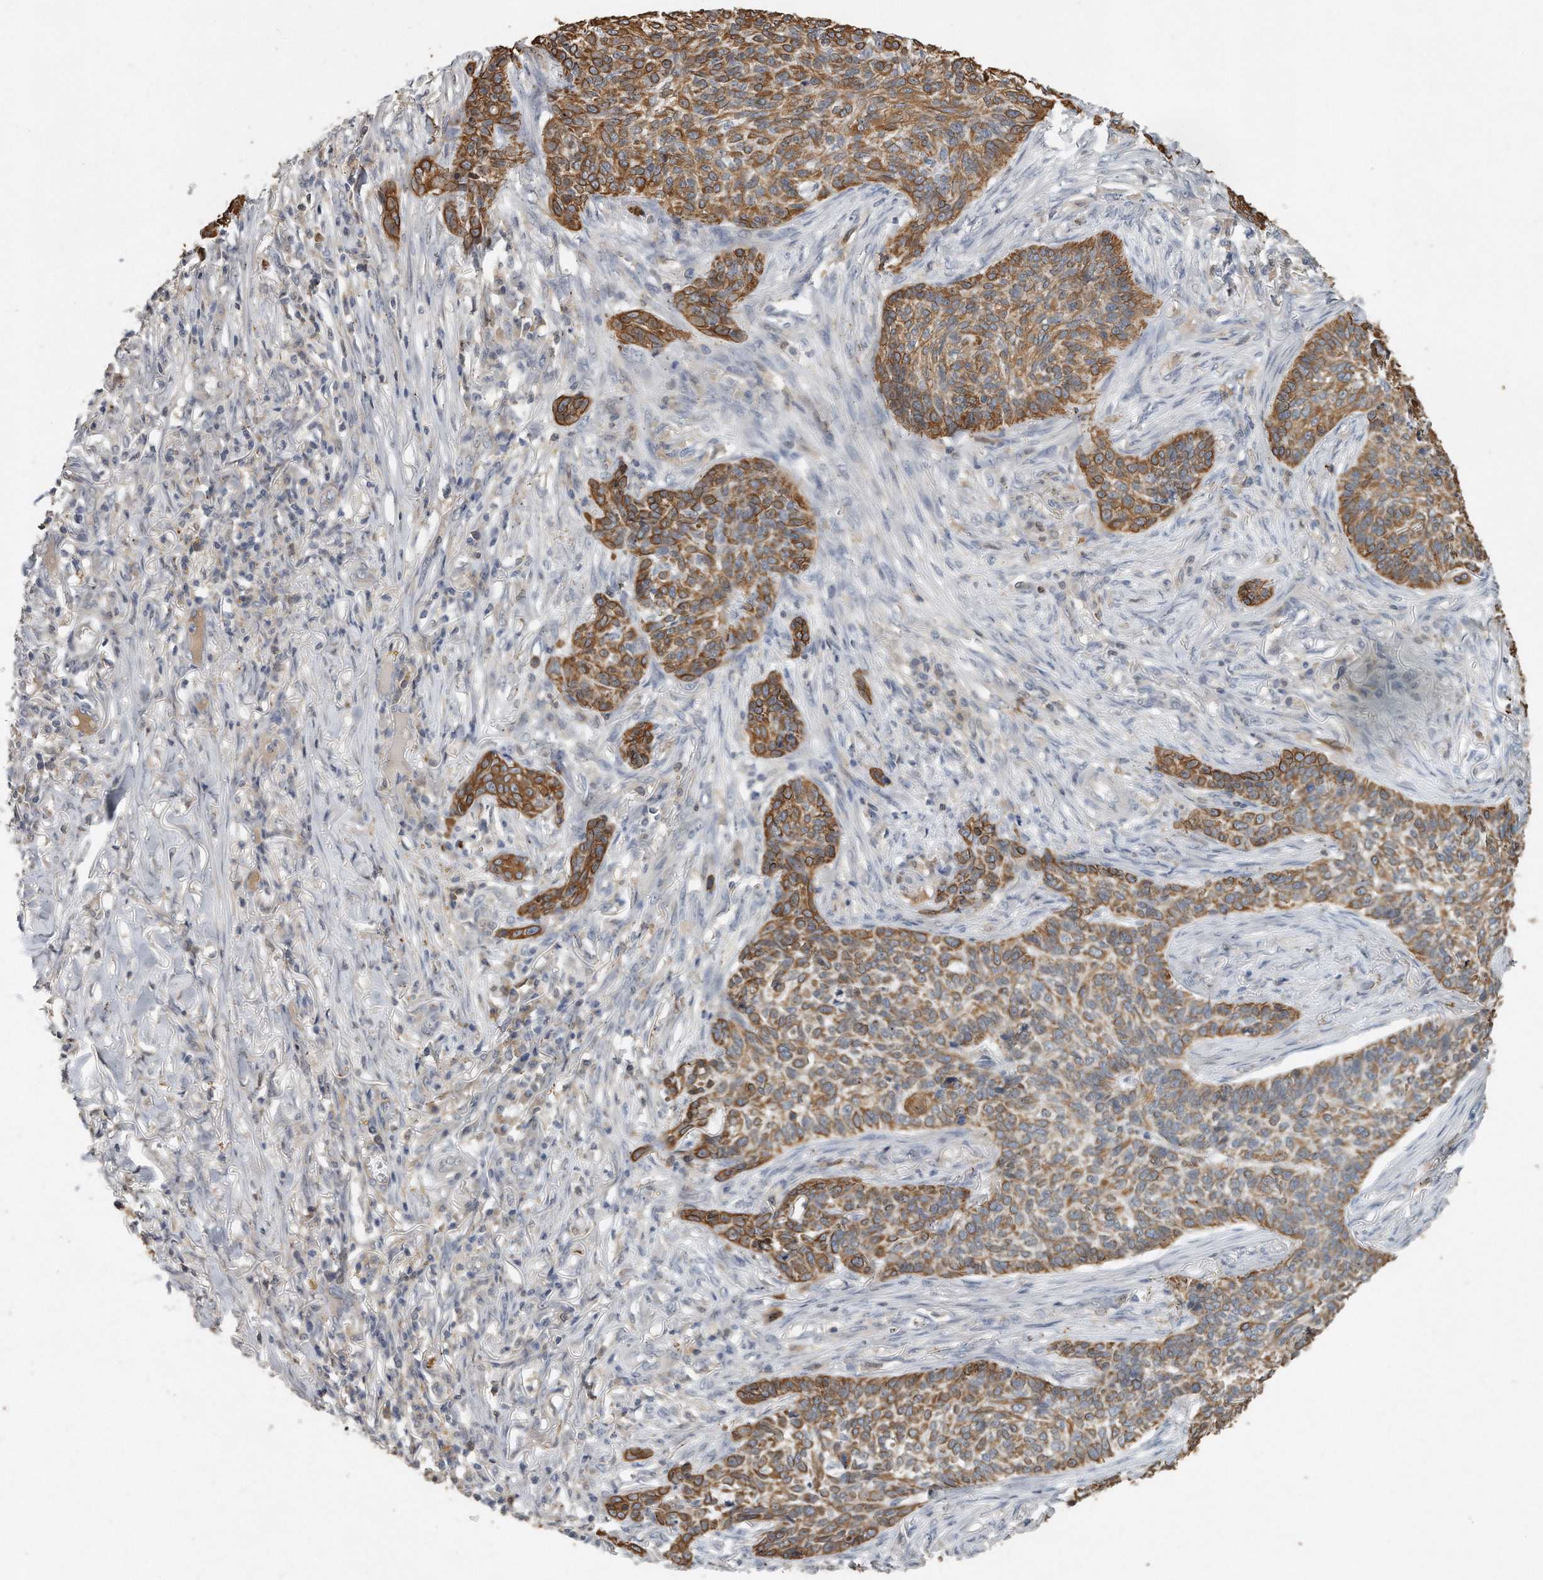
{"staining": {"intensity": "moderate", "quantity": ">75%", "location": "cytoplasmic/membranous"}, "tissue": "skin cancer", "cell_type": "Tumor cells", "image_type": "cancer", "snomed": [{"axis": "morphology", "description": "Basal cell carcinoma"}, {"axis": "topography", "description": "Skin"}], "caption": "Immunohistochemical staining of human basal cell carcinoma (skin) exhibits moderate cytoplasmic/membranous protein staining in about >75% of tumor cells.", "gene": "CAMK1", "patient": {"sex": "male", "age": 85}}